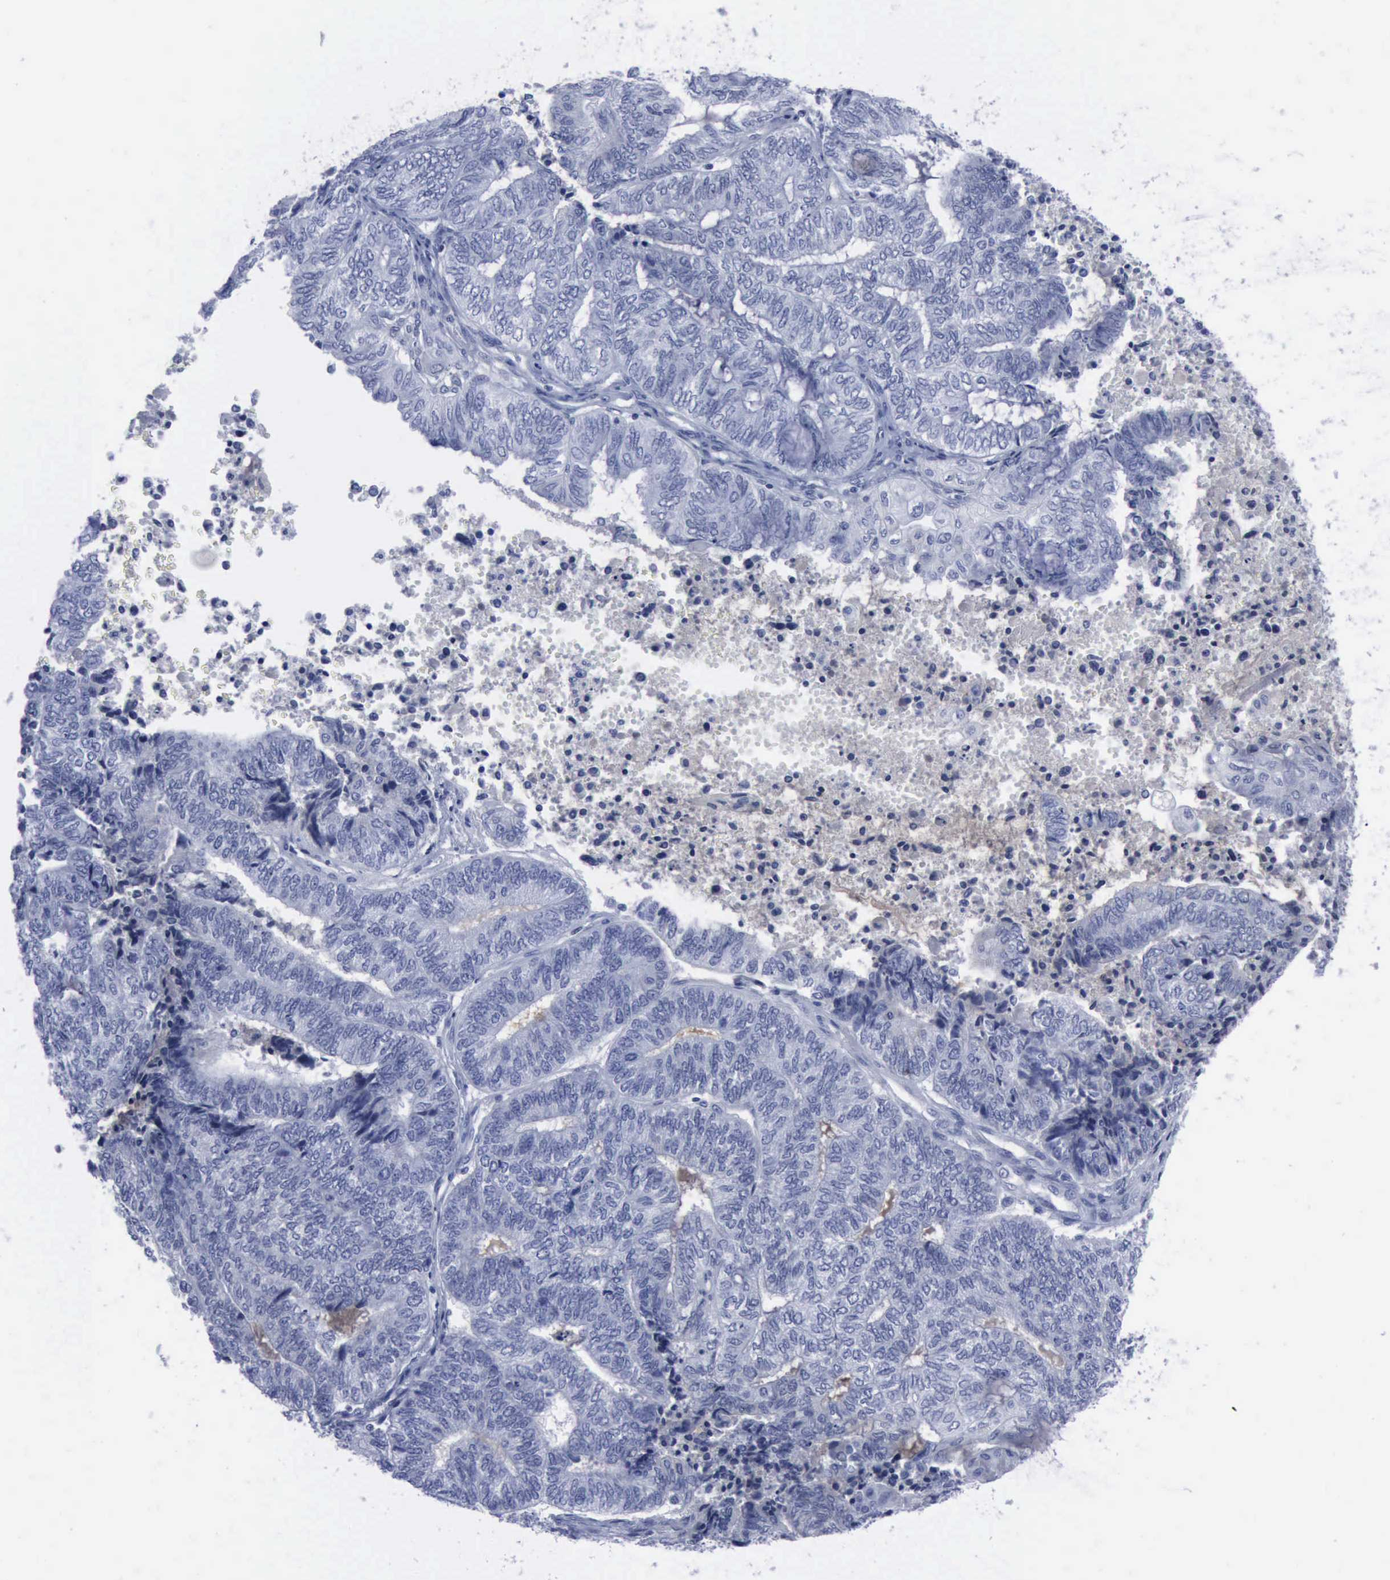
{"staining": {"intensity": "negative", "quantity": "none", "location": "none"}, "tissue": "endometrial cancer", "cell_type": "Tumor cells", "image_type": "cancer", "snomed": [{"axis": "morphology", "description": "Adenocarcinoma, NOS"}, {"axis": "topography", "description": "Uterus"}, {"axis": "topography", "description": "Endometrium"}], "caption": "An image of endometrial cancer stained for a protein exhibits no brown staining in tumor cells.", "gene": "NGFR", "patient": {"sex": "female", "age": 70}}